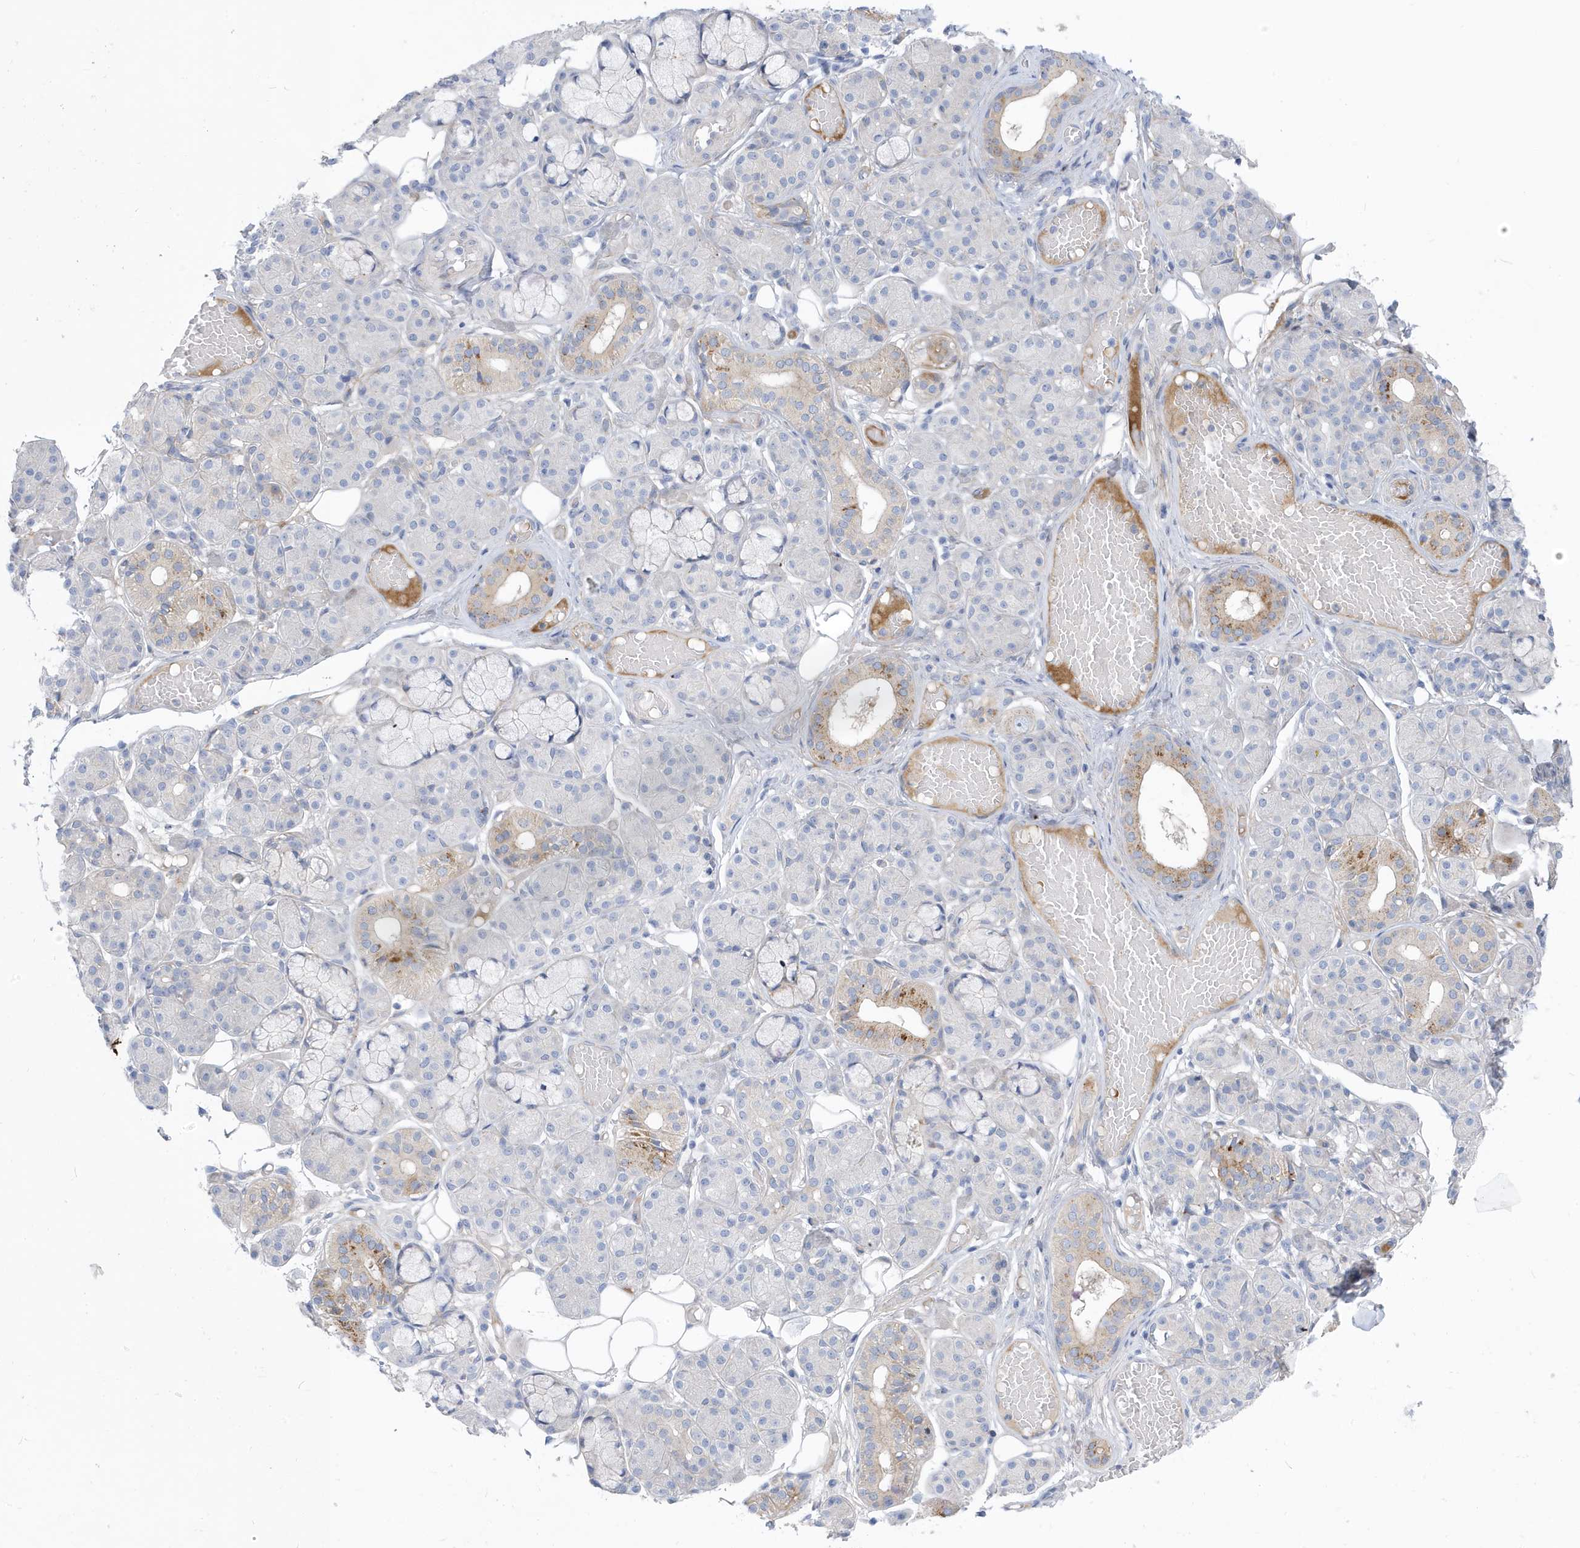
{"staining": {"intensity": "moderate", "quantity": "<25%", "location": "cytoplasmic/membranous"}, "tissue": "salivary gland", "cell_type": "Glandular cells", "image_type": "normal", "snomed": [{"axis": "morphology", "description": "Normal tissue, NOS"}, {"axis": "topography", "description": "Salivary gland"}], "caption": "Immunohistochemical staining of normal human salivary gland demonstrates moderate cytoplasmic/membranous protein staining in approximately <25% of glandular cells. (IHC, brightfield microscopy, high magnification).", "gene": "ATP13A5", "patient": {"sex": "male", "age": 63}}